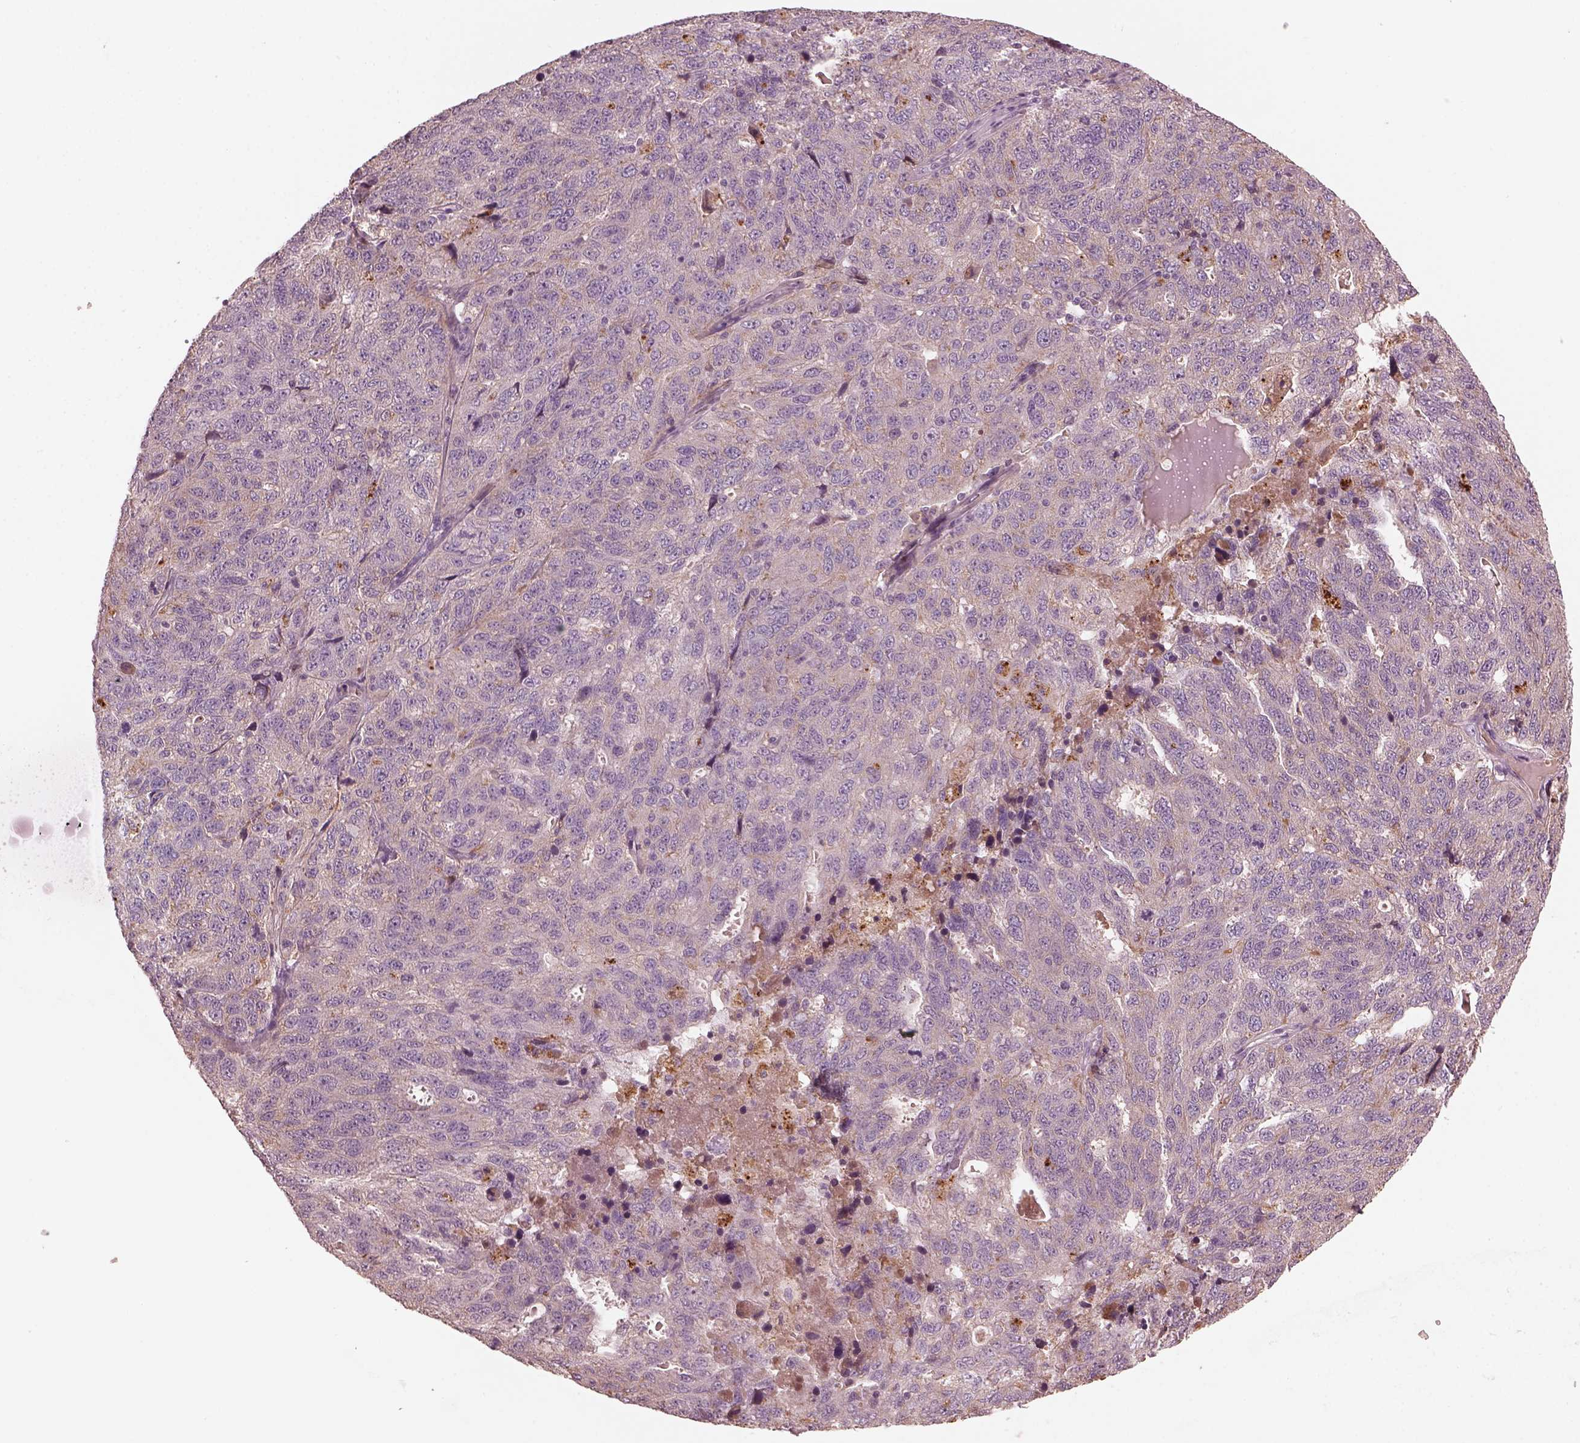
{"staining": {"intensity": "negative", "quantity": "none", "location": "none"}, "tissue": "ovarian cancer", "cell_type": "Tumor cells", "image_type": "cancer", "snomed": [{"axis": "morphology", "description": "Cystadenocarcinoma, serous, NOS"}, {"axis": "topography", "description": "Ovary"}], "caption": "Immunohistochemical staining of ovarian cancer displays no significant expression in tumor cells. The staining was performed using DAB (3,3'-diaminobenzidine) to visualize the protein expression in brown, while the nuclei were stained in blue with hematoxylin (Magnification: 20x).", "gene": "VWA5B1", "patient": {"sex": "female", "age": 71}}